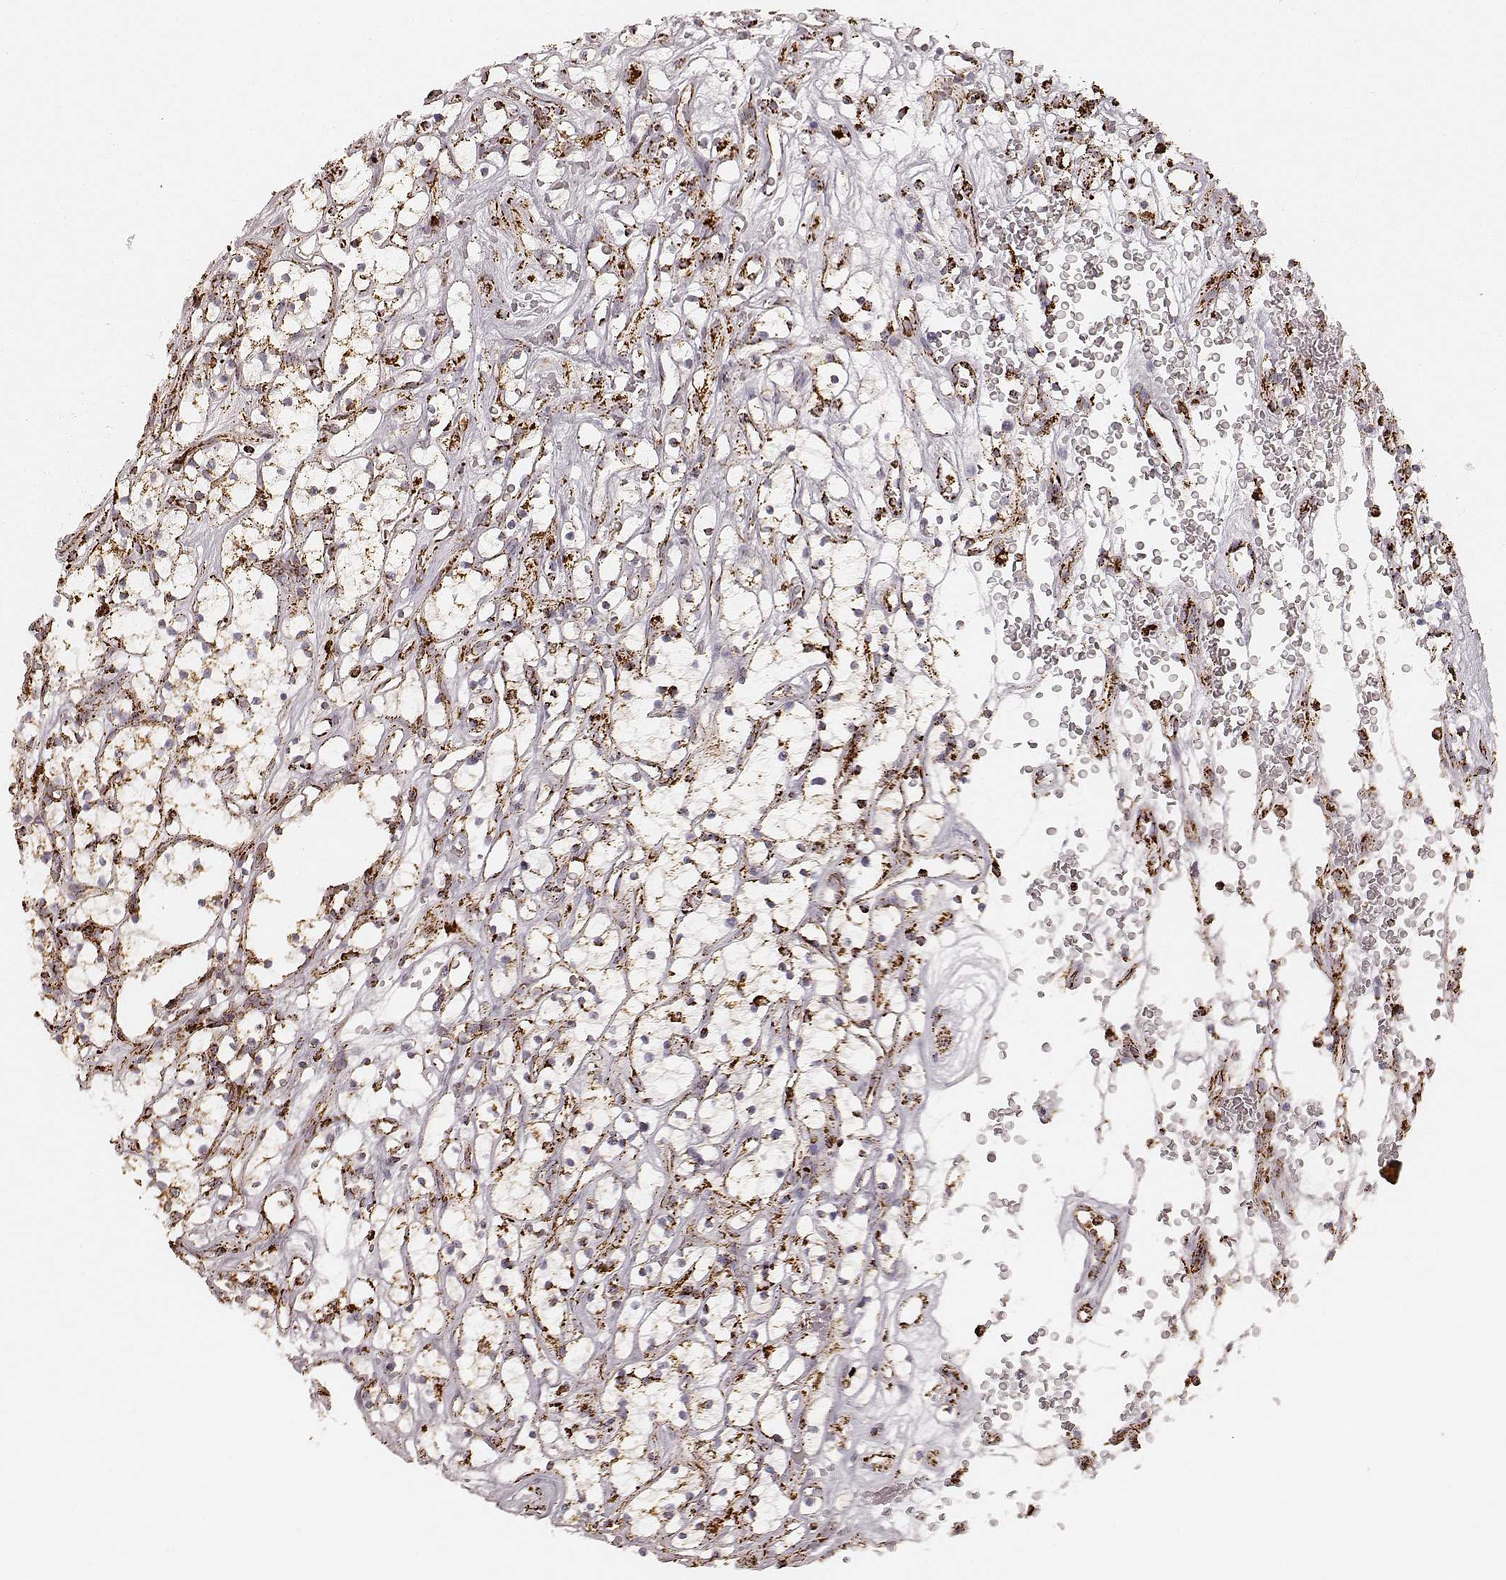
{"staining": {"intensity": "strong", "quantity": ">75%", "location": "cytoplasmic/membranous"}, "tissue": "renal cancer", "cell_type": "Tumor cells", "image_type": "cancer", "snomed": [{"axis": "morphology", "description": "Adenocarcinoma, NOS"}, {"axis": "topography", "description": "Kidney"}], "caption": "Strong cytoplasmic/membranous protein staining is appreciated in approximately >75% of tumor cells in adenocarcinoma (renal).", "gene": "CS", "patient": {"sex": "female", "age": 64}}